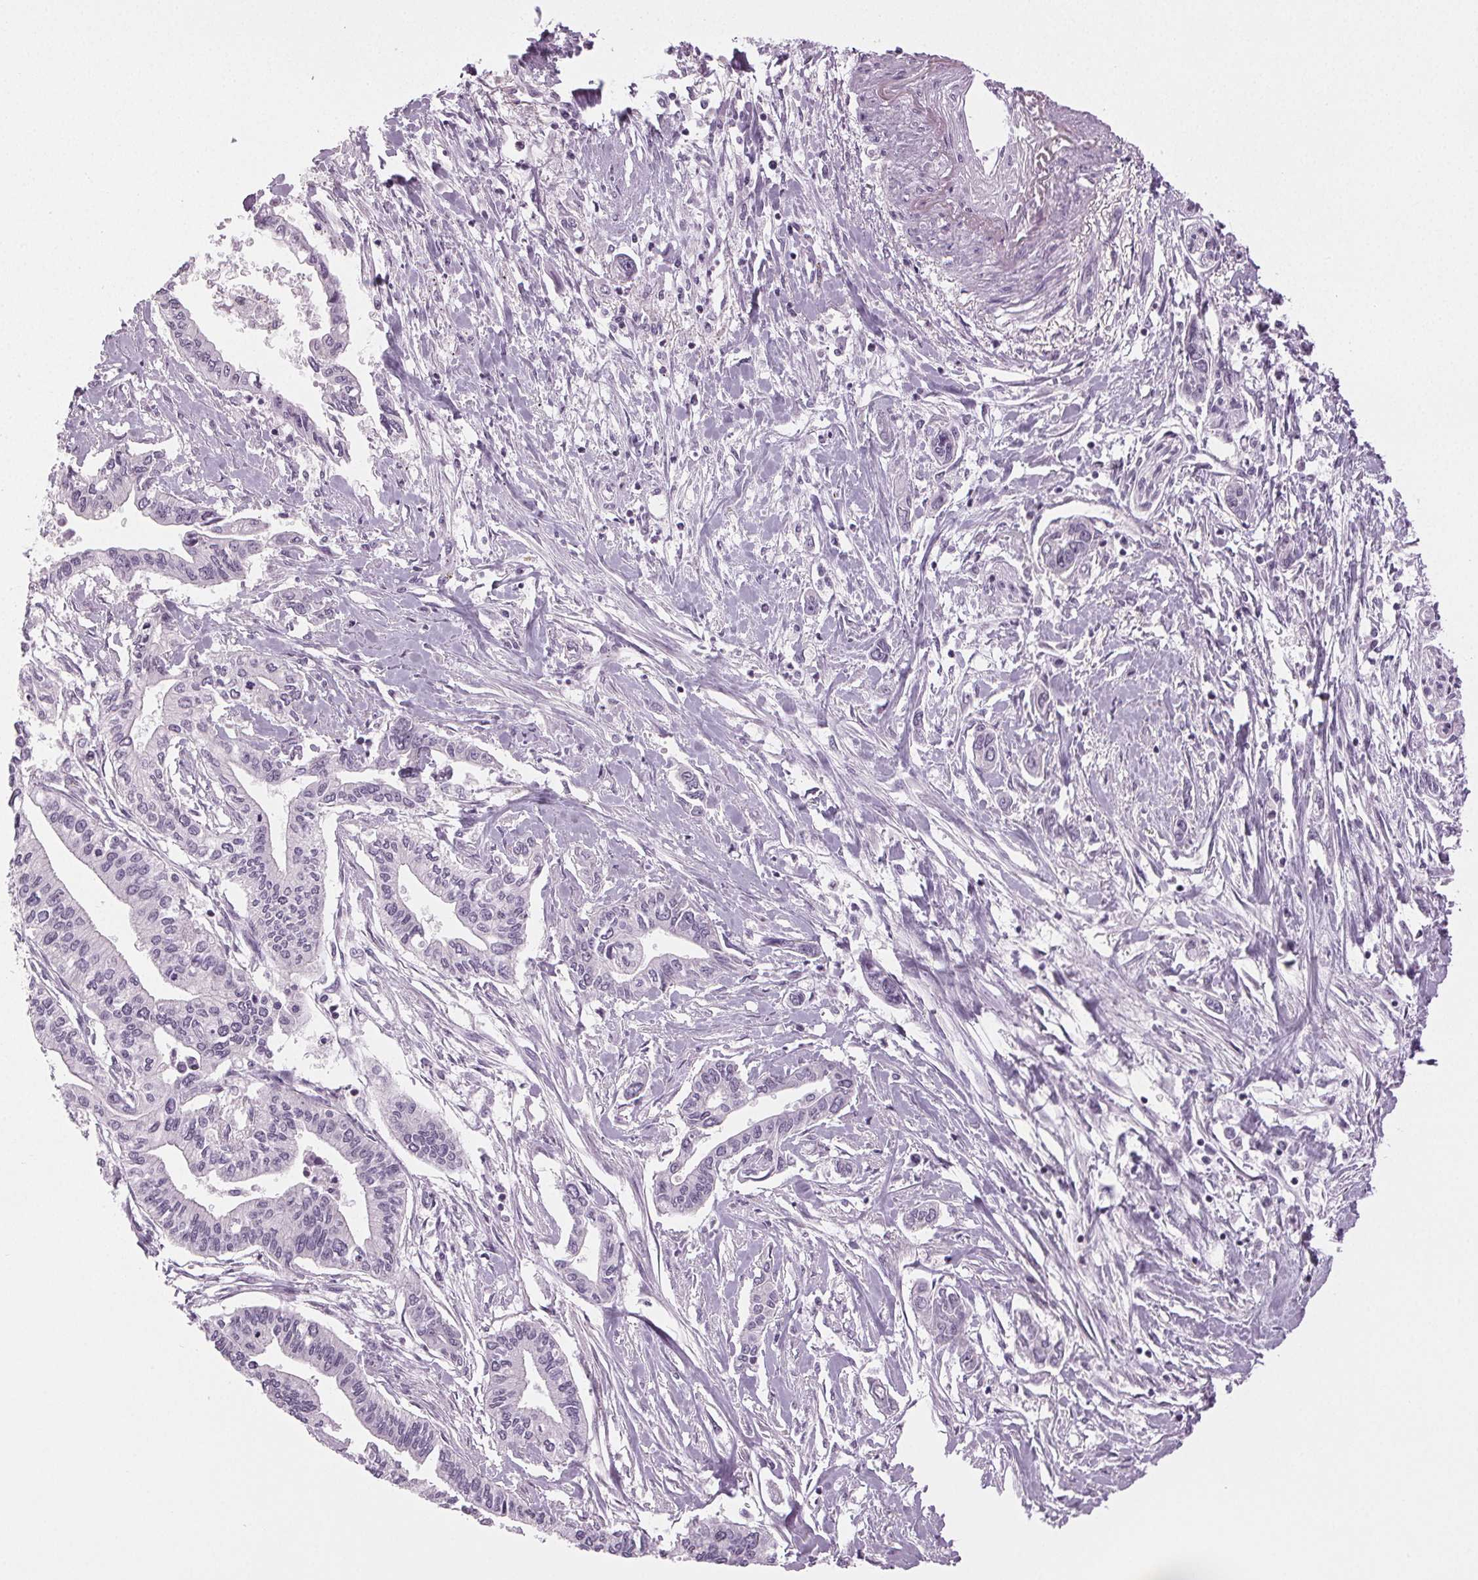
{"staining": {"intensity": "negative", "quantity": "none", "location": "none"}, "tissue": "pancreatic cancer", "cell_type": "Tumor cells", "image_type": "cancer", "snomed": [{"axis": "morphology", "description": "Adenocarcinoma, NOS"}, {"axis": "topography", "description": "Pancreas"}], "caption": "Tumor cells are negative for protein expression in human pancreatic cancer (adenocarcinoma). The staining is performed using DAB brown chromogen with nuclei counter-stained in using hematoxylin.", "gene": "IGF2BP1", "patient": {"sex": "male", "age": 60}}